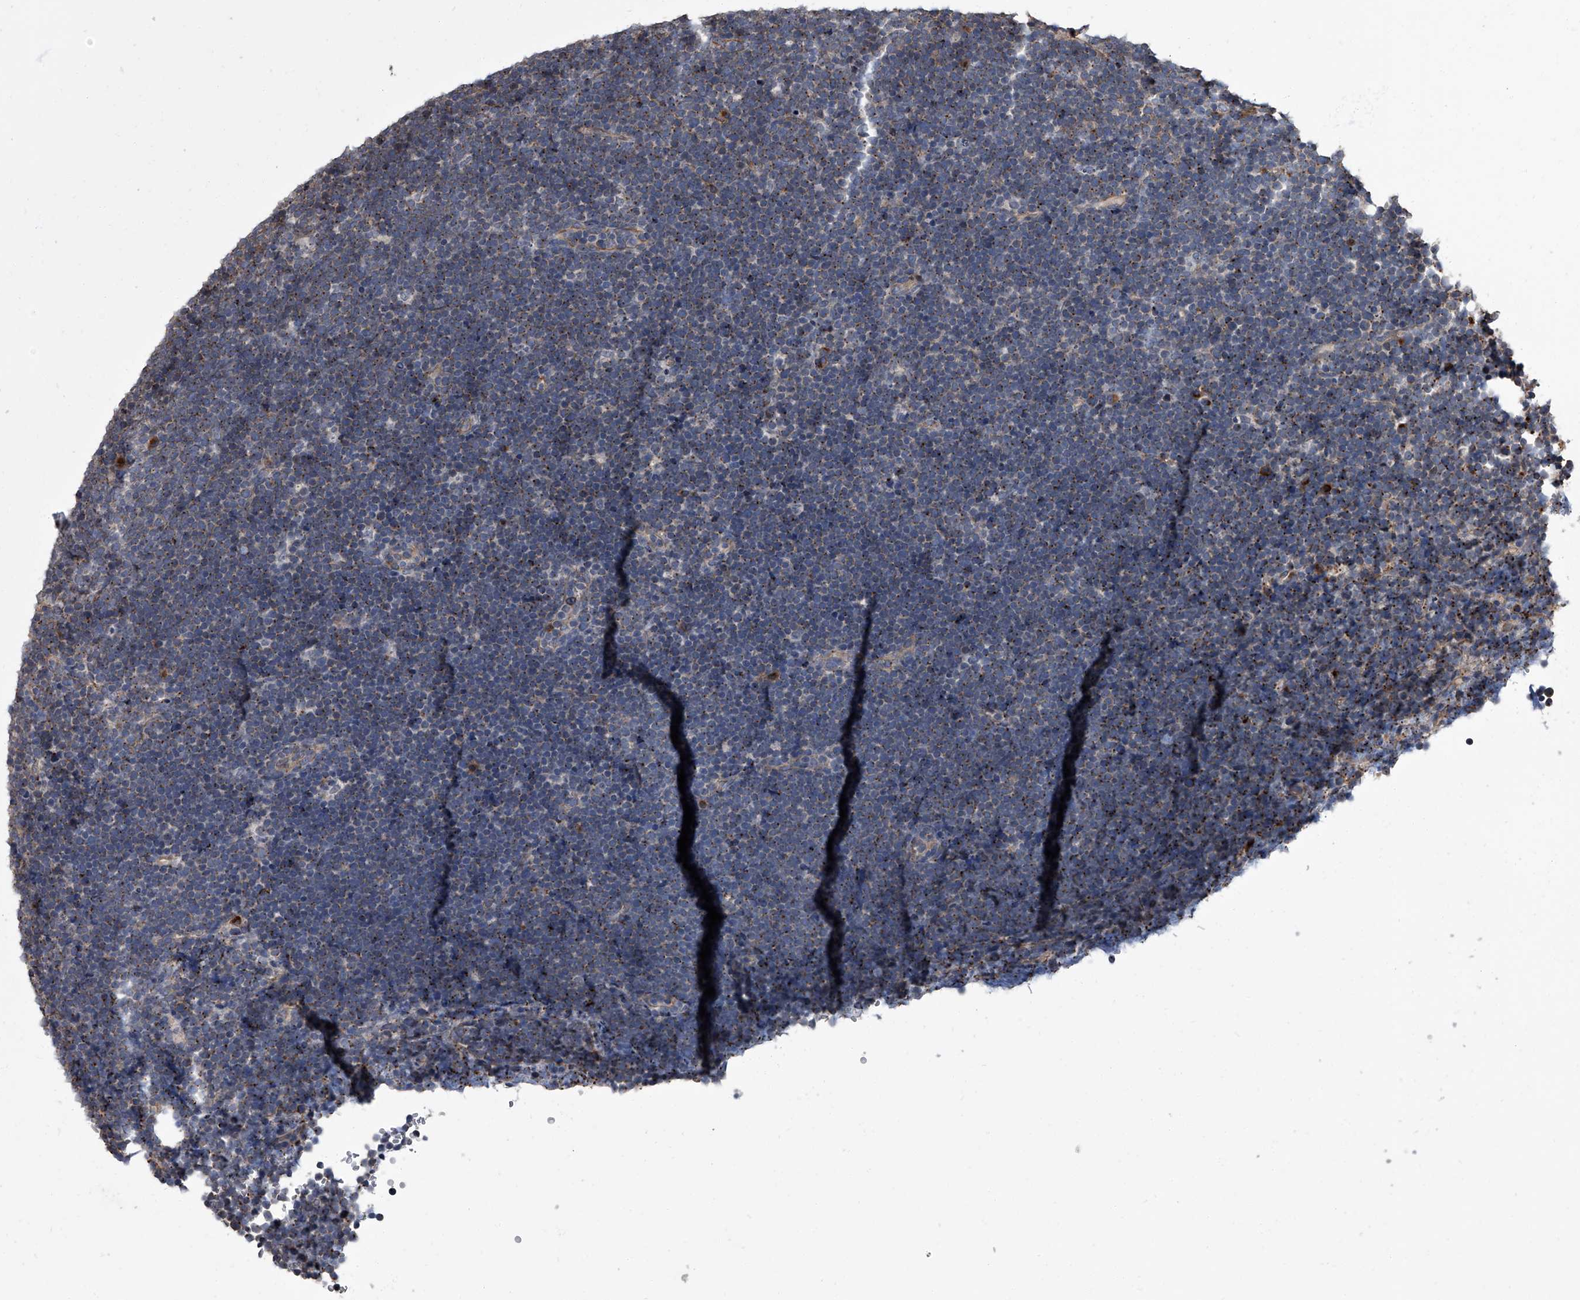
{"staining": {"intensity": "negative", "quantity": "none", "location": "none"}, "tissue": "lymphoma", "cell_type": "Tumor cells", "image_type": "cancer", "snomed": [{"axis": "morphology", "description": "Malignant lymphoma, non-Hodgkin's type, High grade"}, {"axis": "topography", "description": "Lymph node"}], "caption": "A histopathology image of lymphoma stained for a protein exhibits no brown staining in tumor cells. Nuclei are stained in blue.", "gene": "SIRT4", "patient": {"sex": "male", "age": 13}}